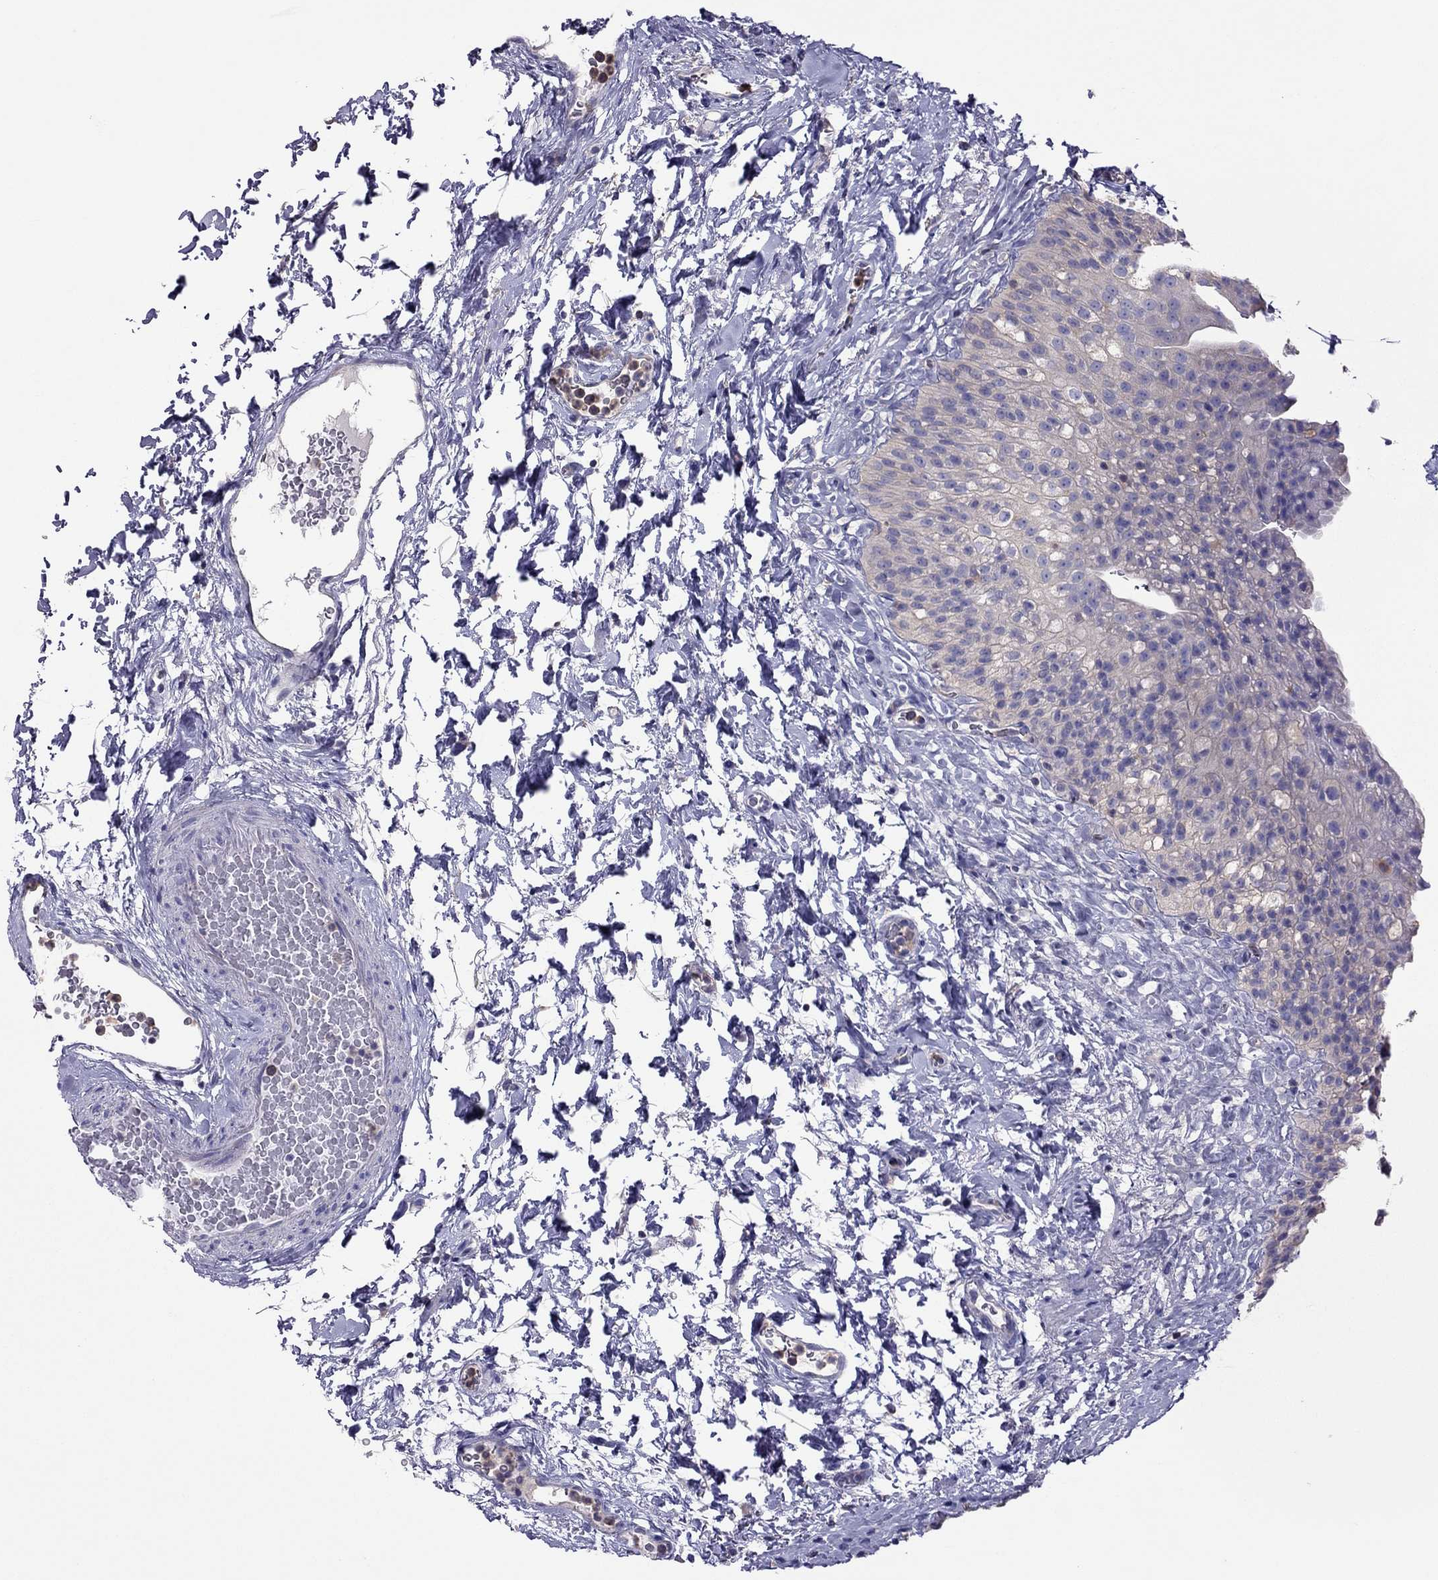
{"staining": {"intensity": "weak", "quantity": "<25%", "location": "cytoplasmic/membranous"}, "tissue": "urinary bladder", "cell_type": "Urothelial cells", "image_type": "normal", "snomed": [{"axis": "morphology", "description": "Normal tissue, NOS"}, {"axis": "topography", "description": "Urinary bladder"}], "caption": "High magnification brightfield microscopy of normal urinary bladder stained with DAB (brown) and counterstained with hematoxylin (blue): urothelial cells show no significant positivity. Nuclei are stained in blue.", "gene": "TEX22", "patient": {"sex": "male", "age": 76}}